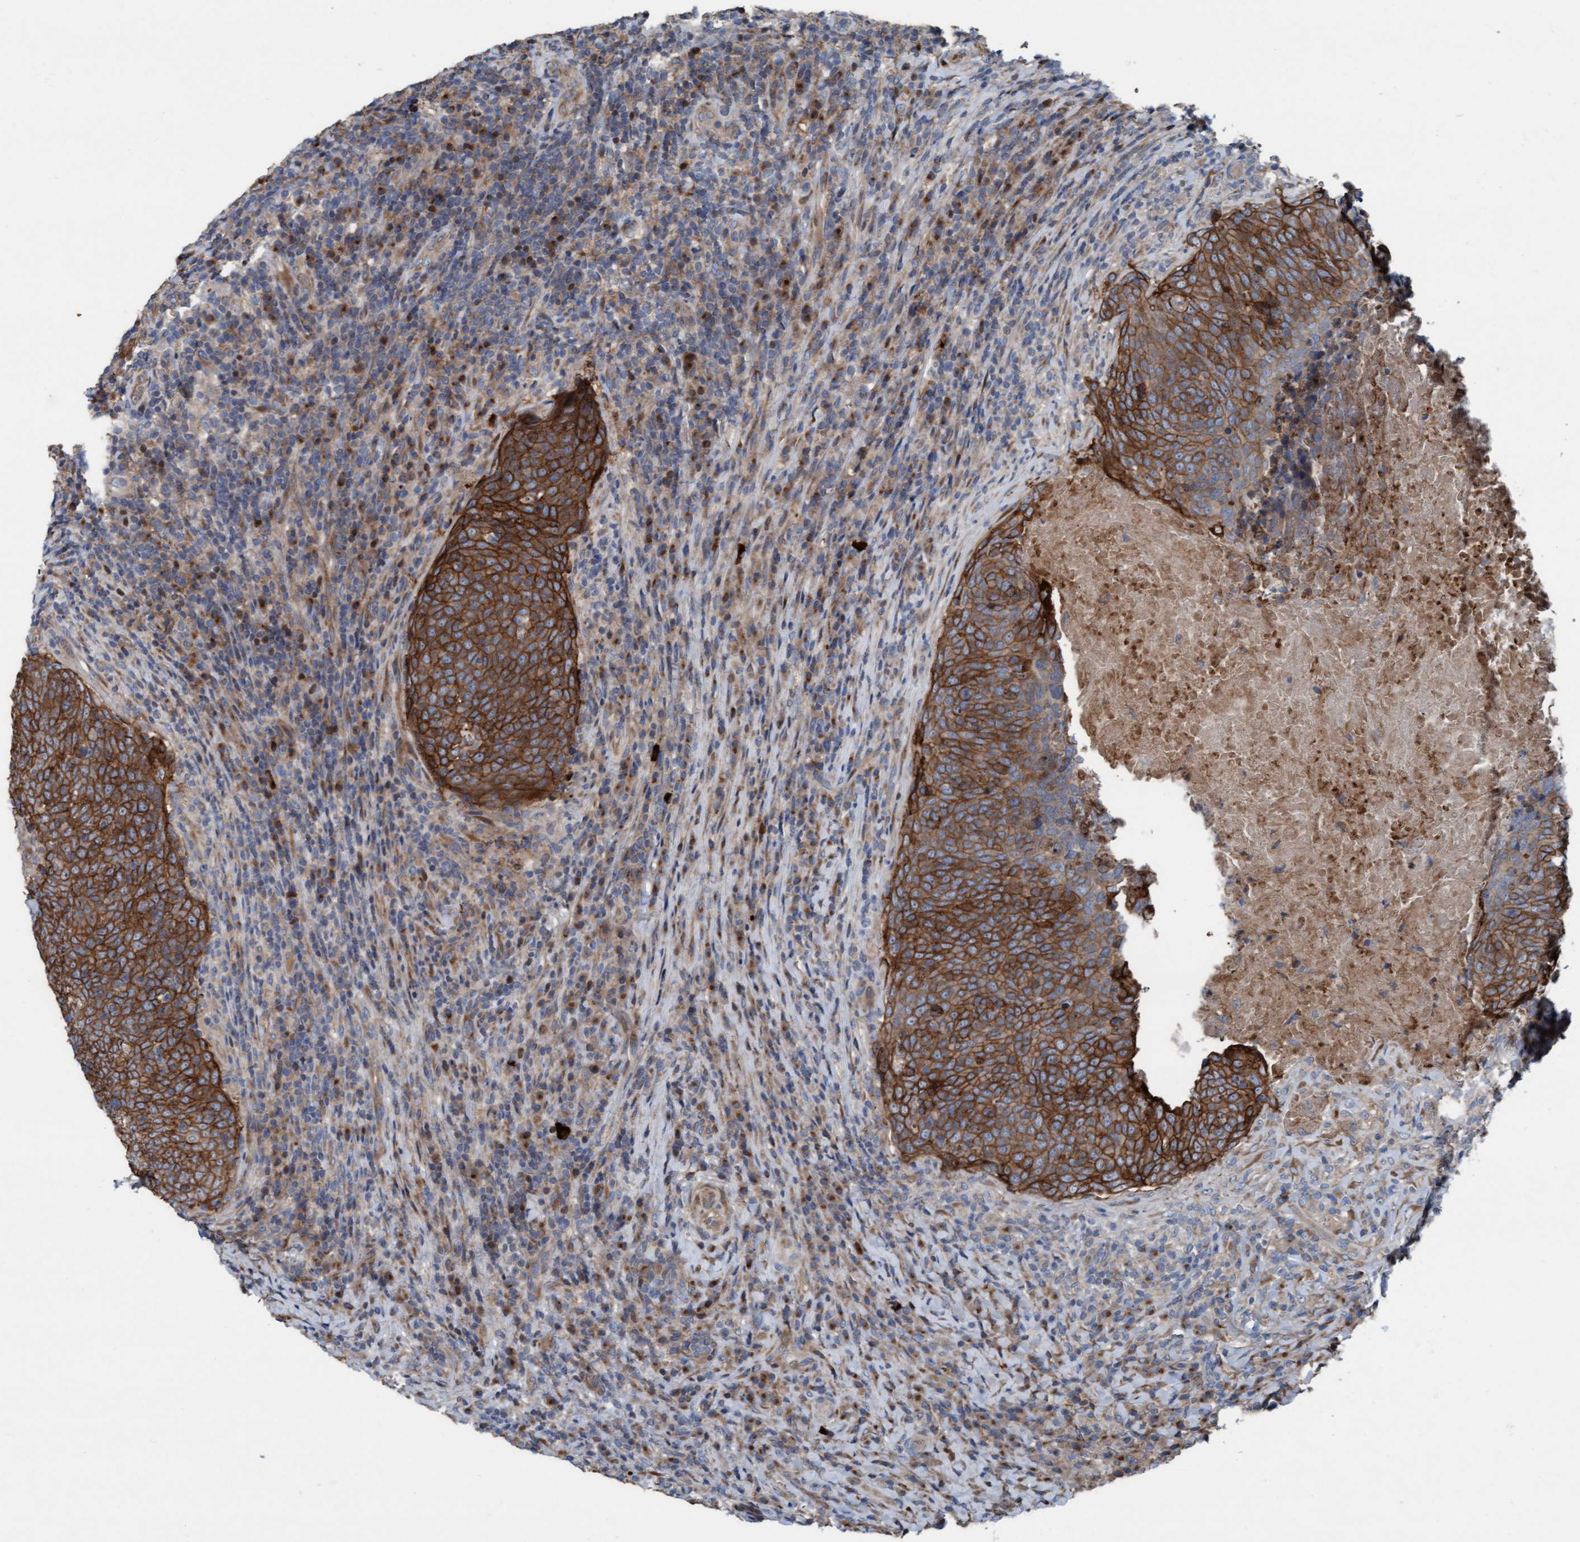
{"staining": {"intensity": "strong", "quantity": ">75%", "location": "cytoplasmic/membranous"}, "tissue": "head and neck cancer", "cell_type": "Tumor cells", "image_type": "cancer", "snomed": [{"axis": "morphology", "description": "Squamous cell carcinoma, NOS"}, {"axis": "morphology", "description": "Squamous cell carcinoma, metastatic, NOS"}, {"axis": "topography", "description": "Lymph node"}, {"axis": "topography", "description": "Head-Neck"}], "caption": "This is a histology image of IHC staining of head and neck cancer, which shows strong positivity in the cytoplasmic/membranous of tumor cells.", "gene": "KLHL26", "patient": {"sex": "male", "age": 62}}